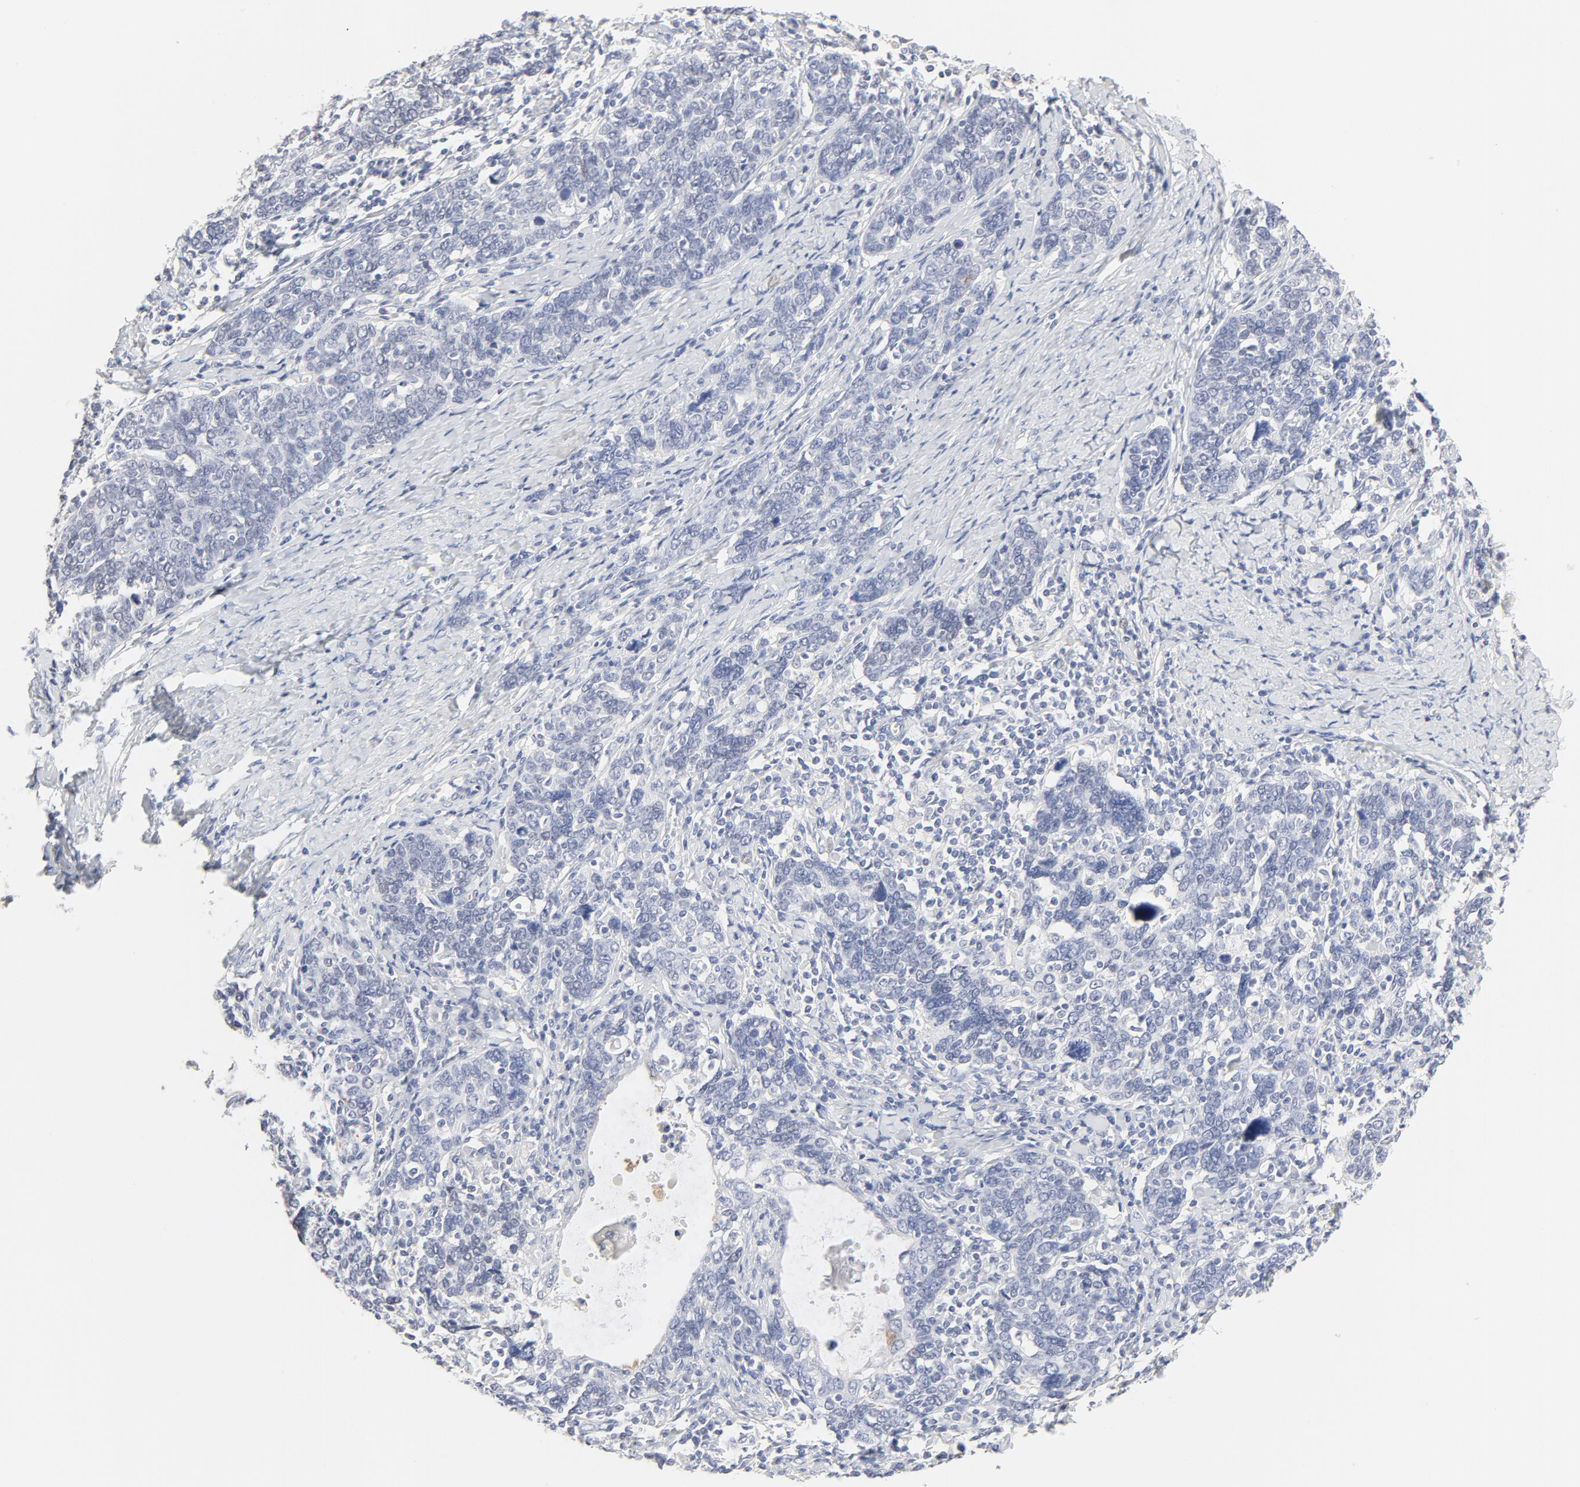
{"staining": {"intensity": "negative", "quantity": "none", "location": "none"}, "tissue": "cervical cancer", "cell_type": "Tumor cells", "image_type": "cancer", "snomed": [{"axis": "morphology", "description": "Squamous cell carcinoma, NOS"}, {"axis": "topography", "description": "Cervix"}], "caption": "Protein analysis of cervical cancer displays no significant expression in tumor cells. Nuclei are stained in blue.", "gene": "FCGBP", "patient": {"sex": "female", "age": 41}}